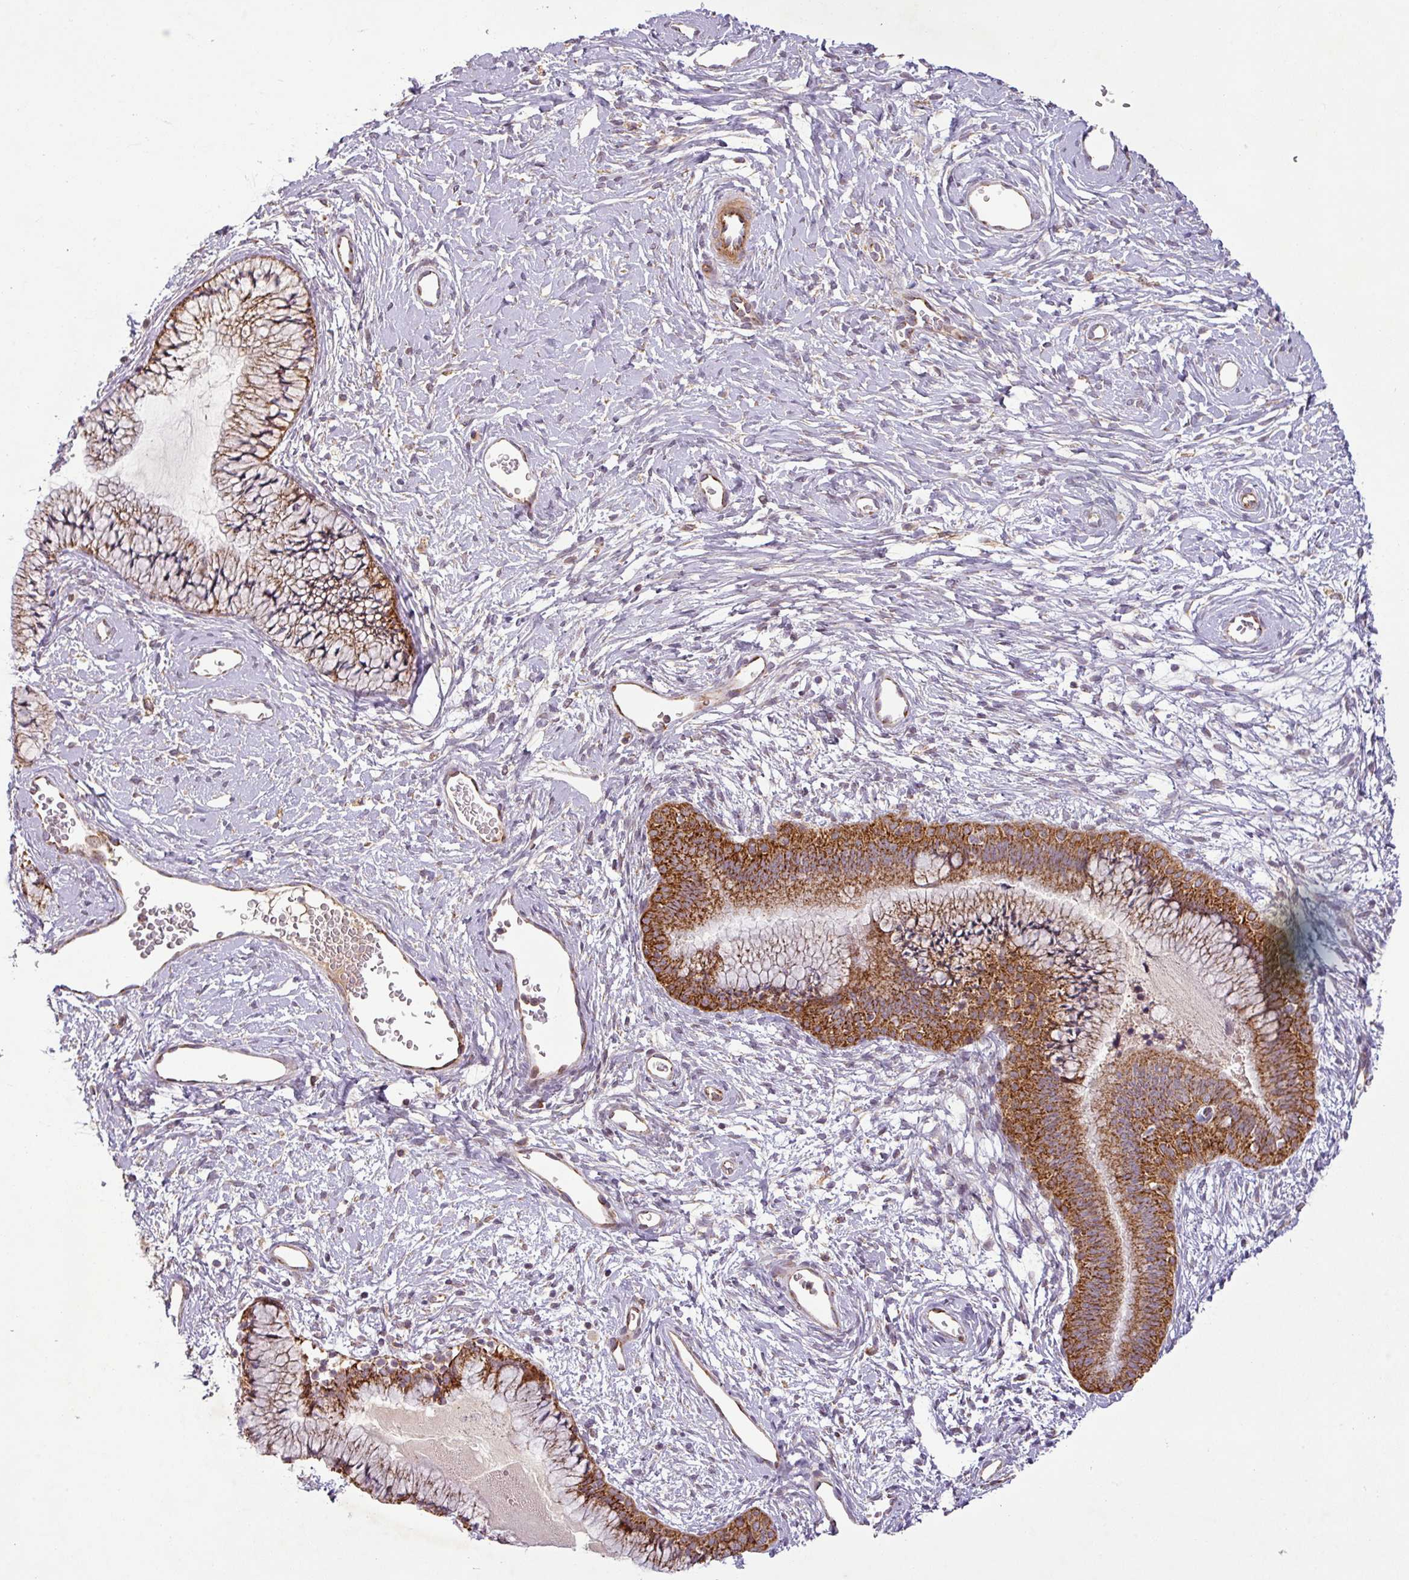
{"staining": {"intensity": "strong", "quantity": ">75%", "location": "cytoplasmic/membranous"}, "tissue": "cervix", "cell_type": "Glandular cells", "image_type": "normal", "snomed": [{"axis": "morphology", "description": "Normal tissue, NOS"}, {"axis": "topography", "description": "Cervix"}], "caption": "Immunohistochemical staining of benign cervix shows strong cytoplasmic/membranous protein positivity in approximately >75% of glandular cells.", "gene": "GPD2", "patient": {"sex": "female", "age": 42}}